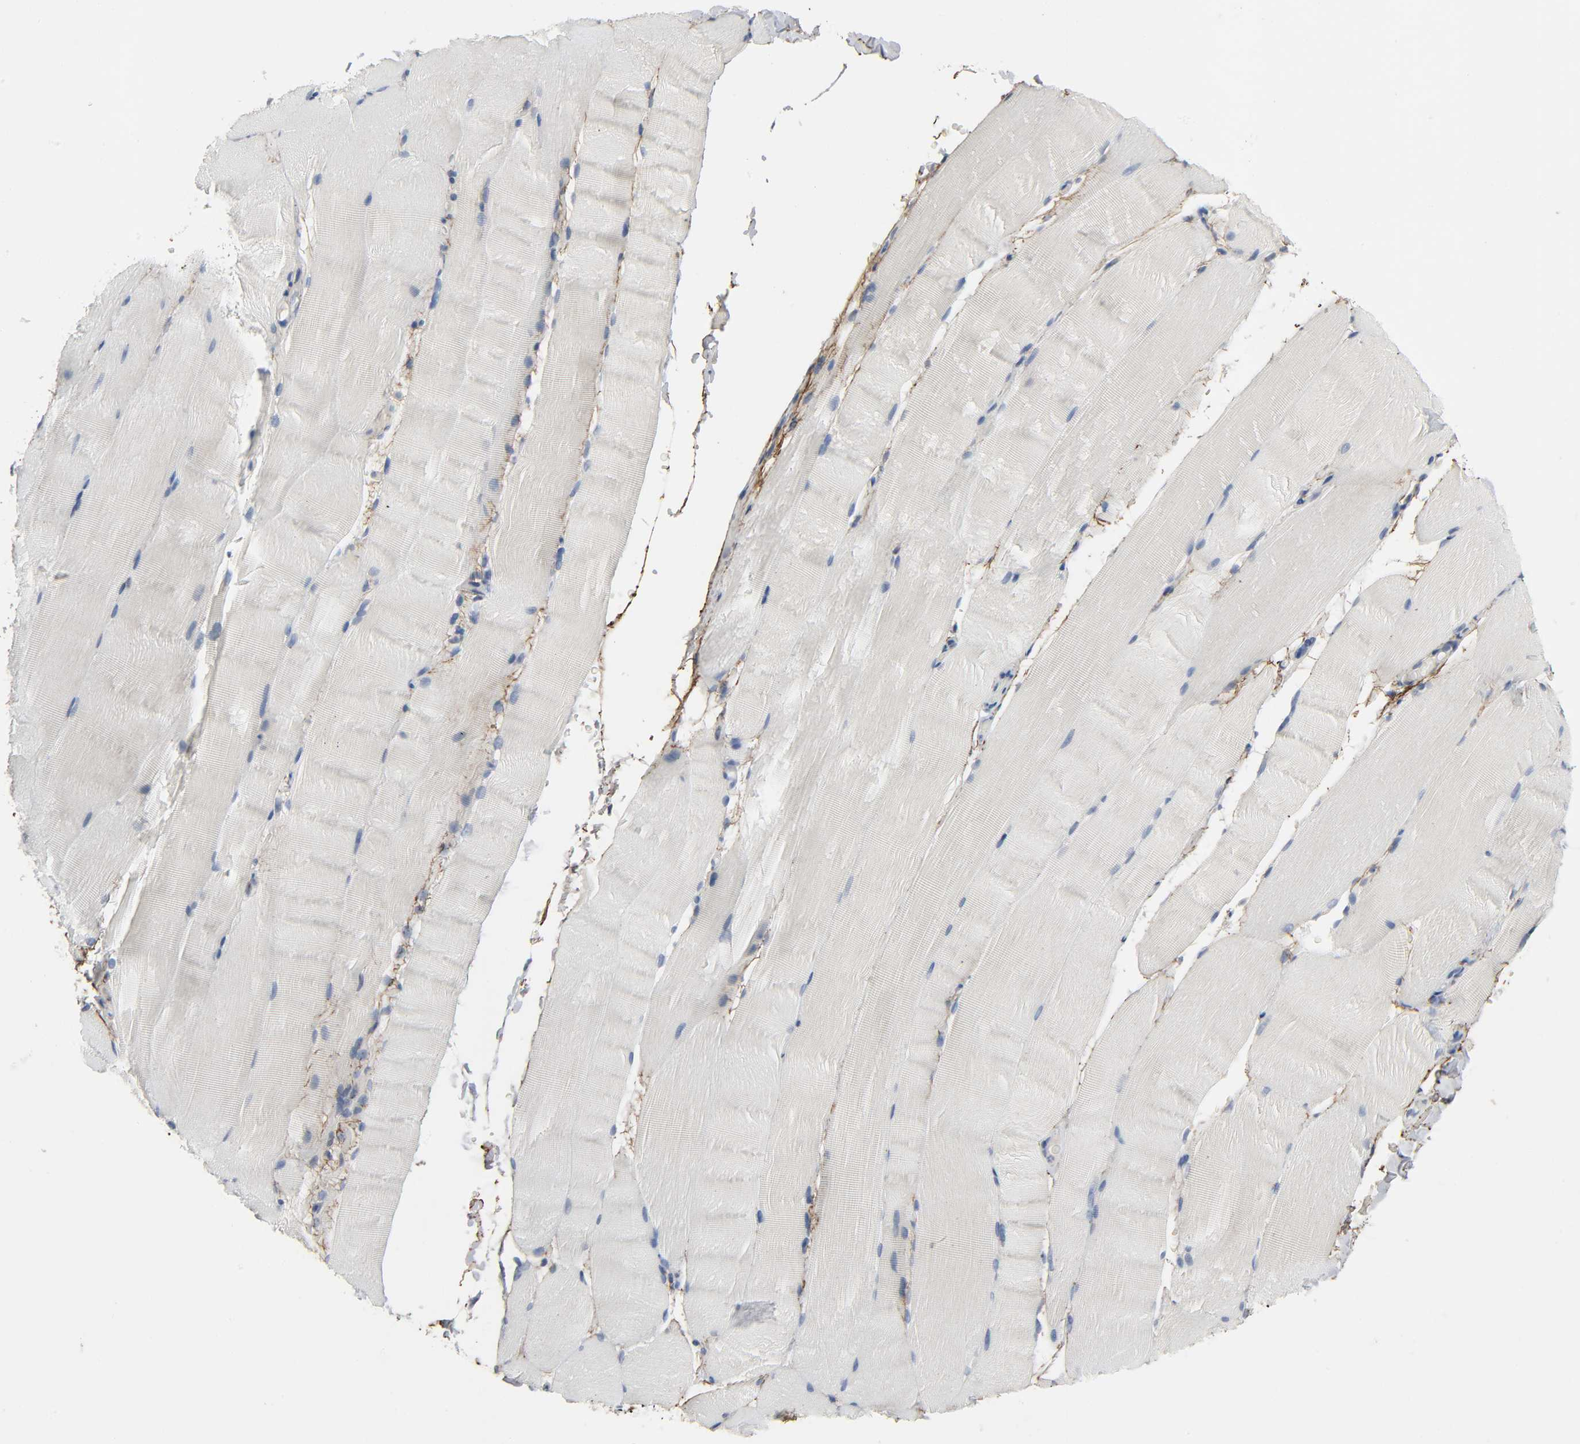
{"staining": {"intensity": "negative", "quantity": "none", "location": "none"}, "tissue": "skeletal muscle", "cell_type": "Myocytes", "image_type": "normal", "snomed": [{"axis": "morphology", "description": "Normal tissue, NOS"}, {"axis": "topography", "description": "Skeletal muscle"}, {"axis": "topography", "description": "Parathyroid gland"}], "caption": "IHC histopathology image of benign skeletal muscle: human skeletal muscle stained with DAB demonstrates no significant protein staining in myocytes. (DAB (3,3'-diaminobenzidine) immunohistochemistry (IHC) visualized using brightfield microscopy, high magnification).", "gene": "FBLN5", "patient": {"sex": "female", "age": 37}}